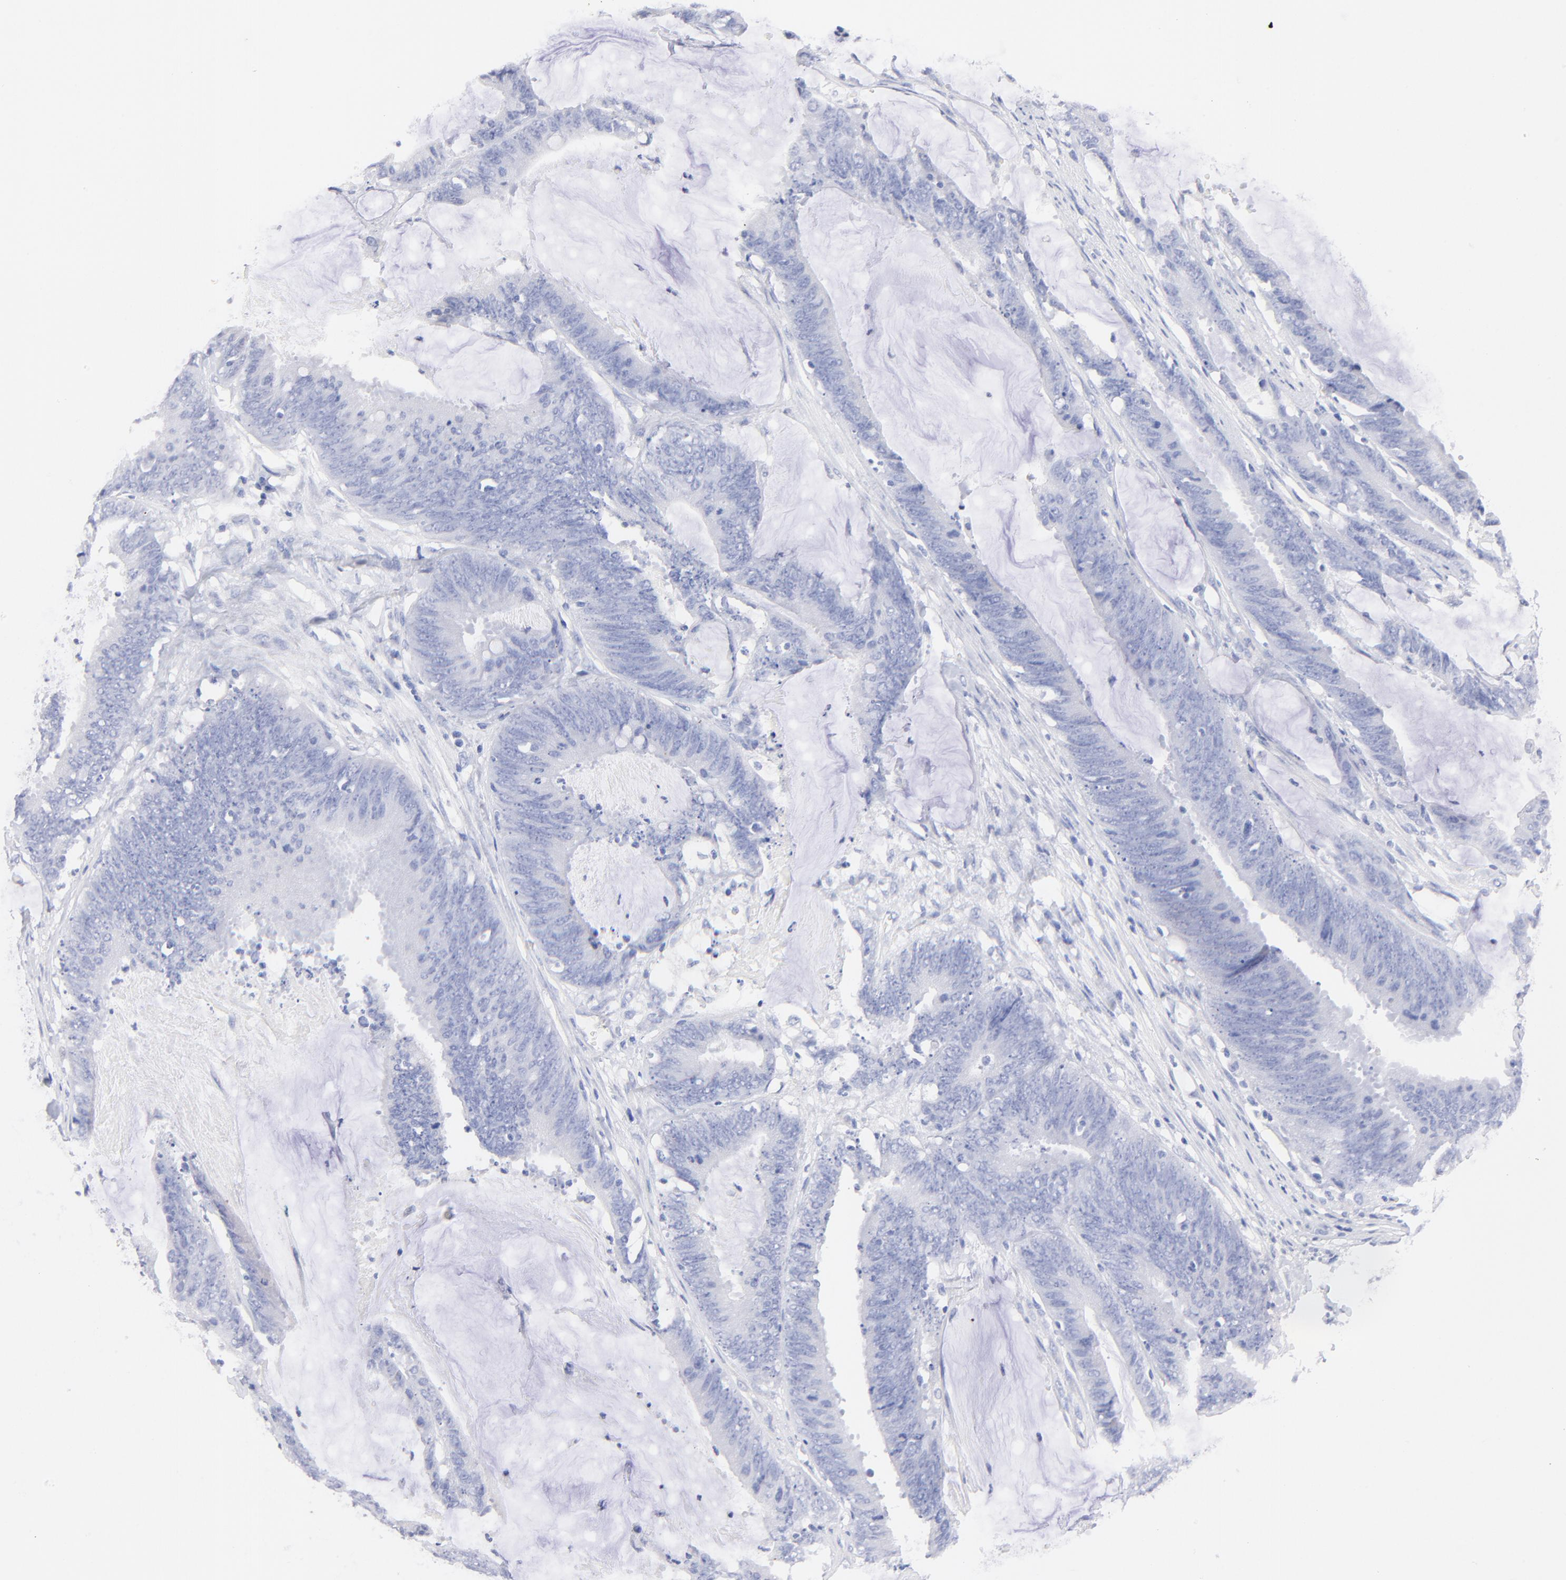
{"staining": {"intensity": "negative", "quantity": "none", "location": "none"}, "tissue": "colorectal cancer", "cell_type": "Tumor cells", "image_type": "cancer", "snomed": [{"axis": "morphology", "description": "Adenocarcinoma, NOS"}, {"axis": "topography", "description": "Rectum"}], "caption": "Immunohistochemistry (IHC) of colorectal cancer (adenocarcinoma) exhibits no expression in tumor cells. (DAB (3,3'-diaminobenzidine) immunohistochemistry visualized using brightfield microscopy, high magnification).", "gene": "HORMAD2", "patient": {"sex": "female", "age": 66}}